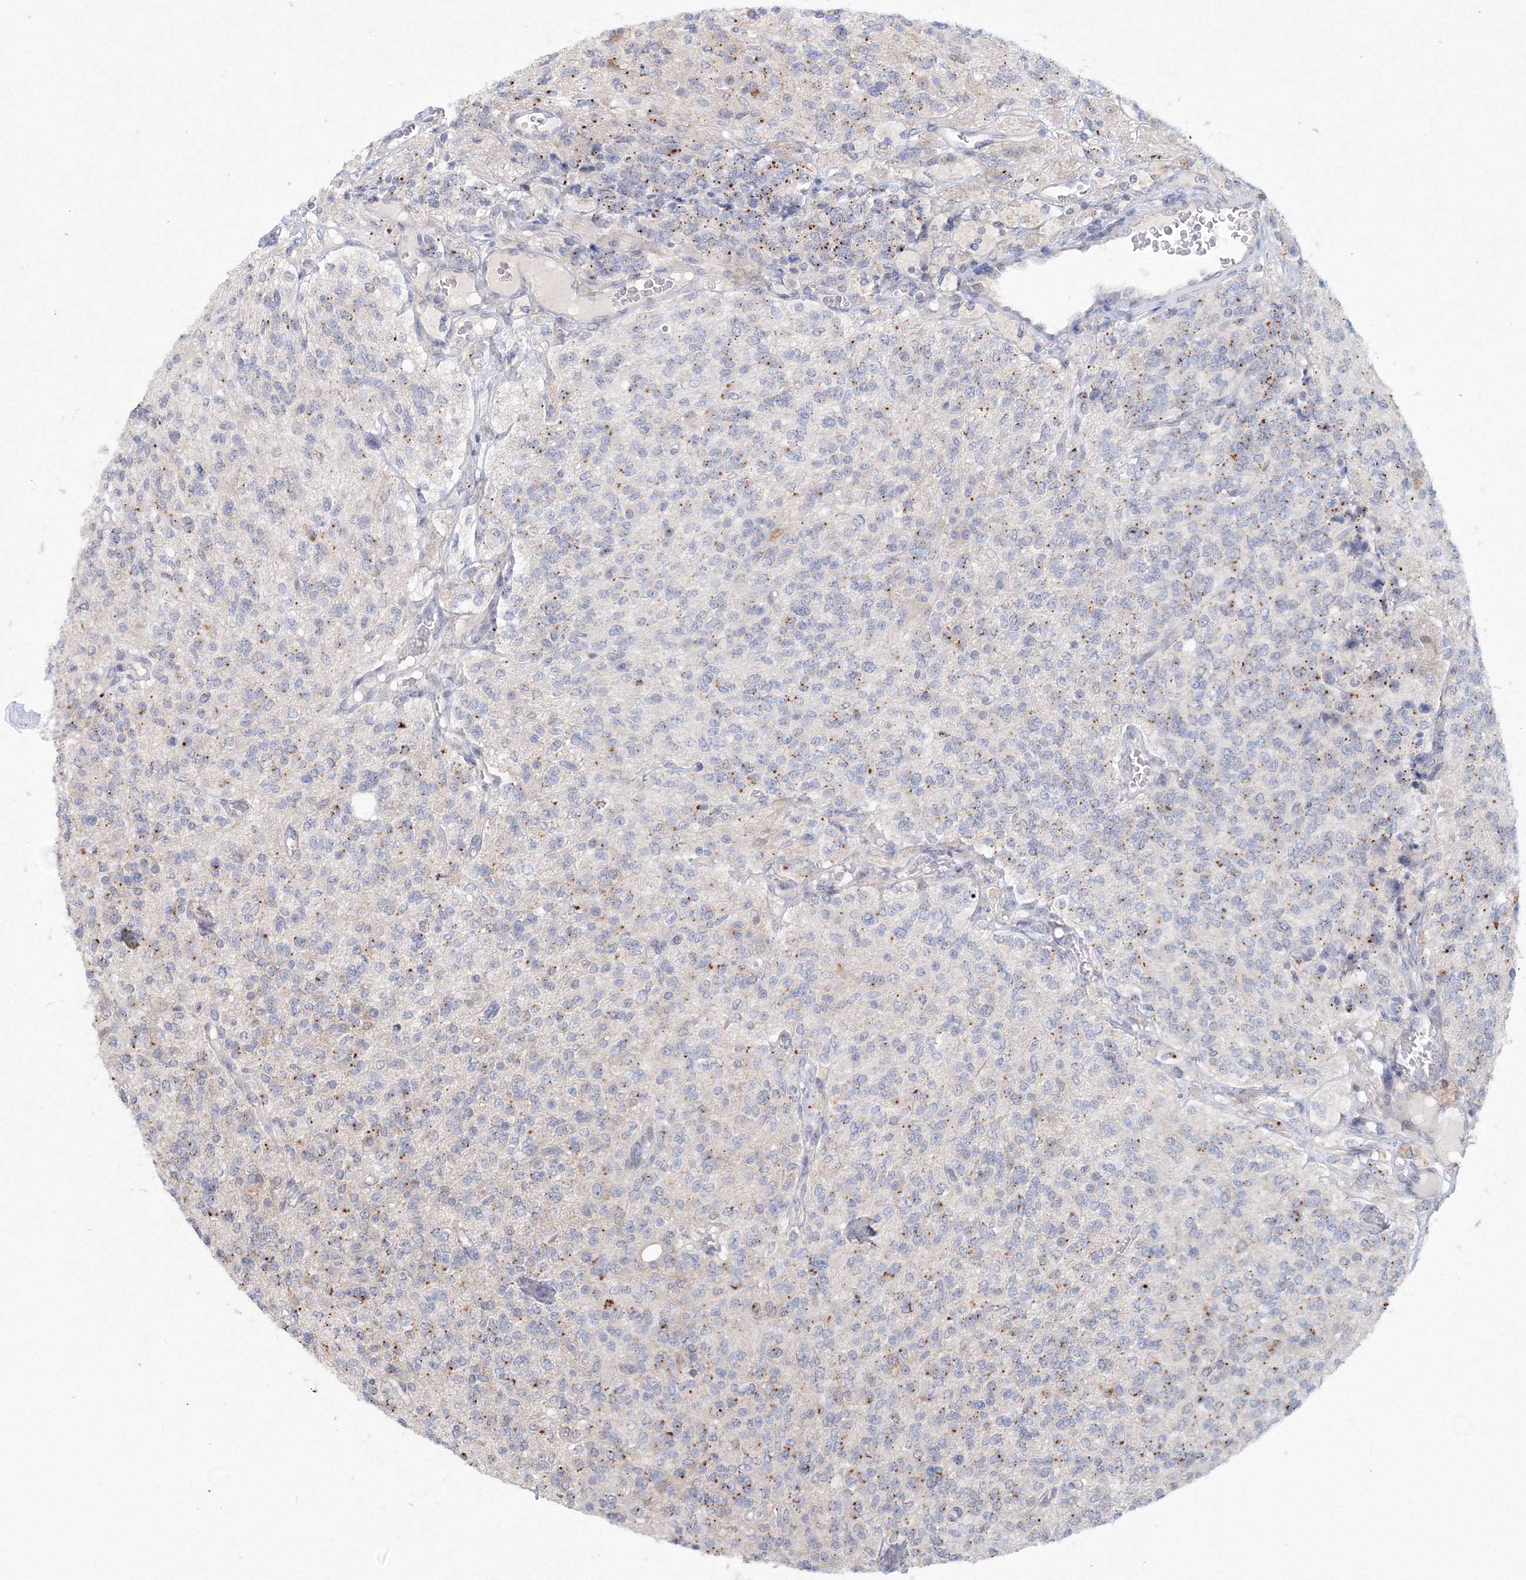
{"staining": {"intensity": "negative", "quantity": "none", "location": "none"}, "tissue": "glioma", "cell_type": "Tumor cells", "image_type": "cancer", "snomed": [{"axis": "morphology", "description": "Glioma, malignant, High grade"}, {"axis": "topography", "description": "Brain"}], "caption": "DAB (3,3'-diaminobenzidine) immunohistochemical staining of human glioma shows no significant staining in tumor cells.", "gene": "SLC7A7", "patient": {"sex": "male", "age": 34}}